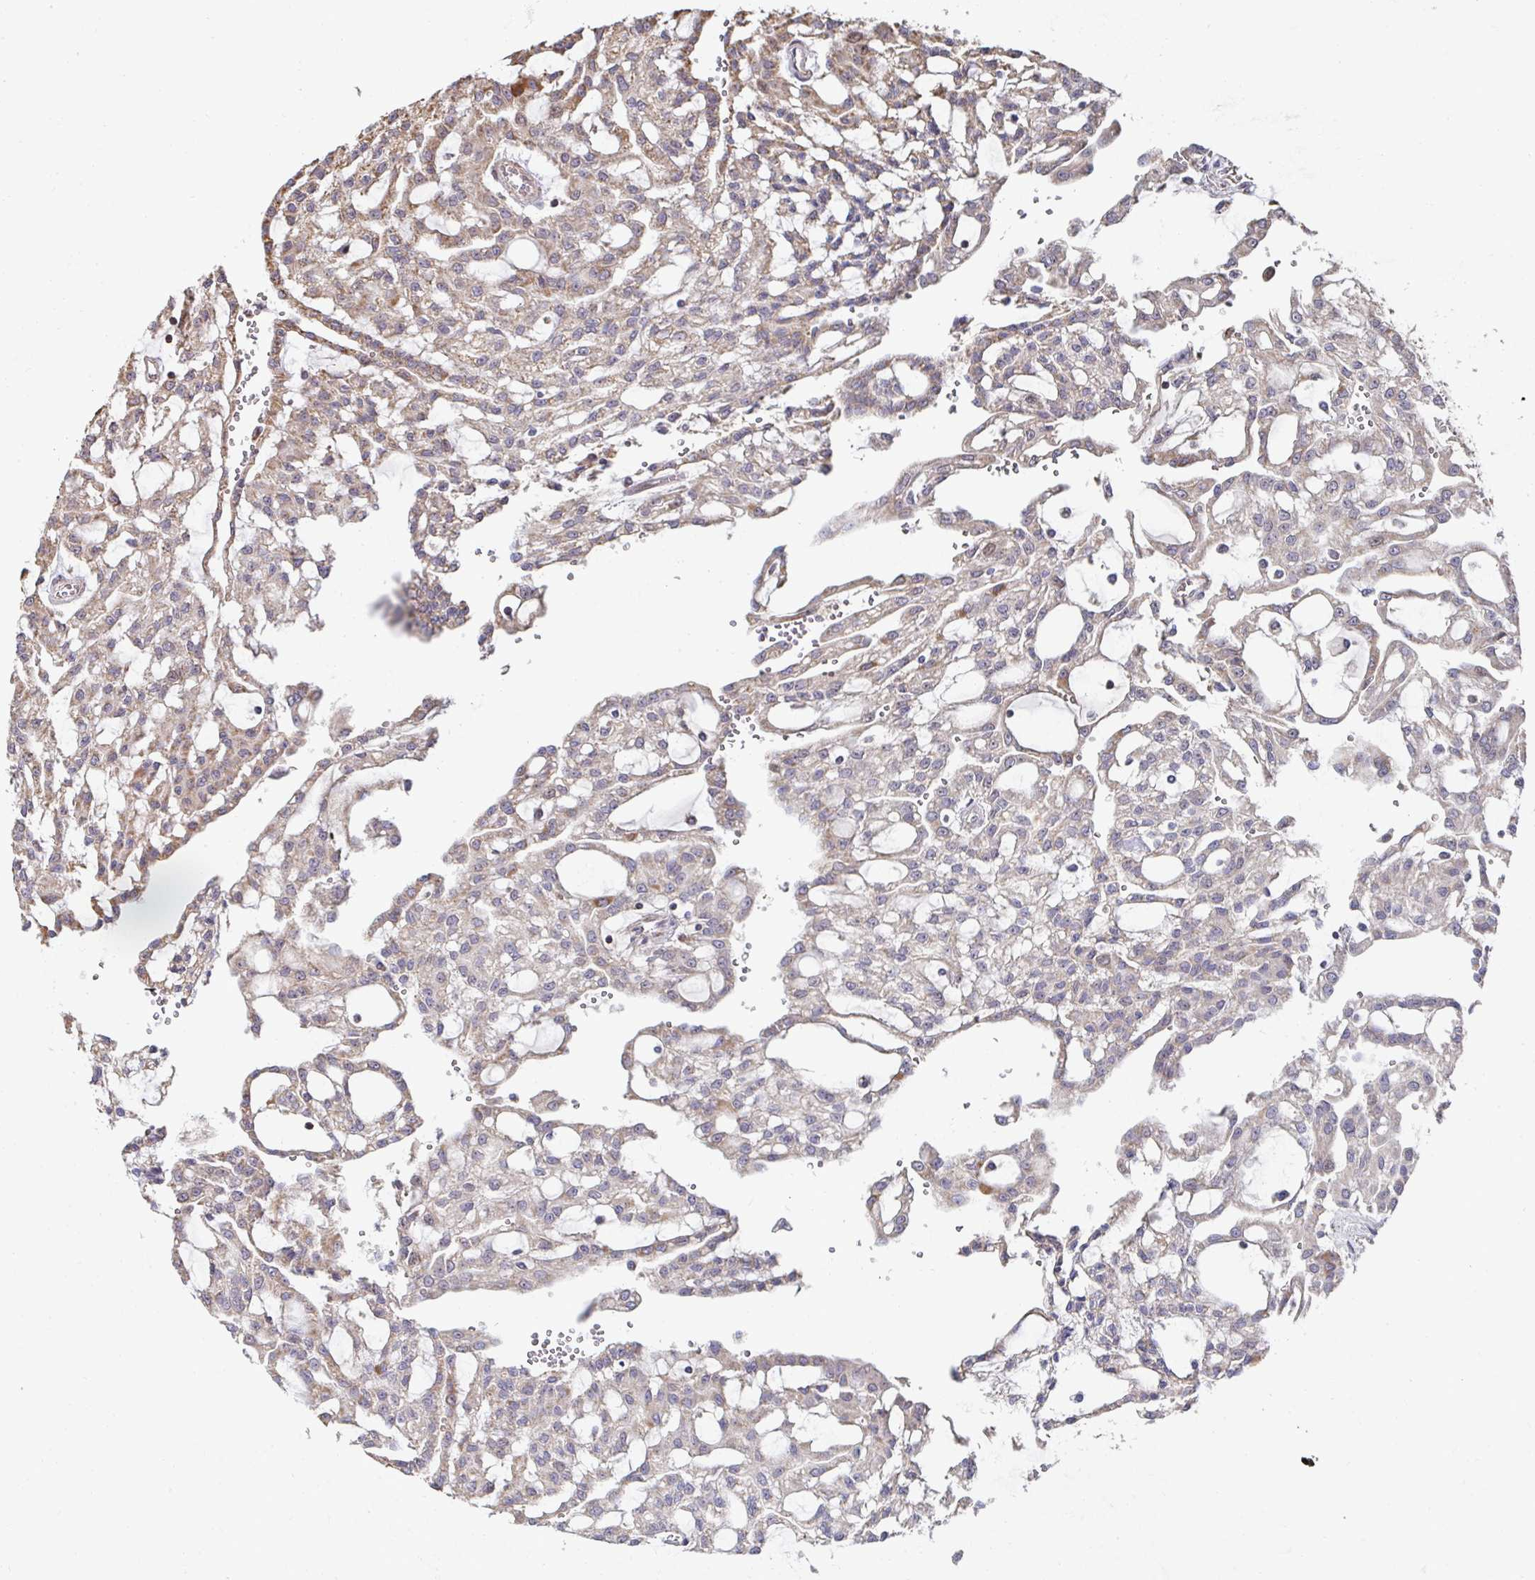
{"staining": {"intensity": "moderate", "quantity": "<25%", "location": "cytoplasmic/membranous"}, "tissue": "renal cancer", "cell_type": "Tumor cells", "image_type": "cancer", "snomed": [{"axis": "morphology", "description": "Adenocarcinoma, NOS"}, {"axis": "topography", "description": "Kidney"}], "caption": "Moderate cytoplasmic/membranous protein expression is identified in approximately <25% of tumor cells in renal adenocarcinoma.", "gene": "AGTPBP1", "patient": {"sex": "male", "age": 63}}